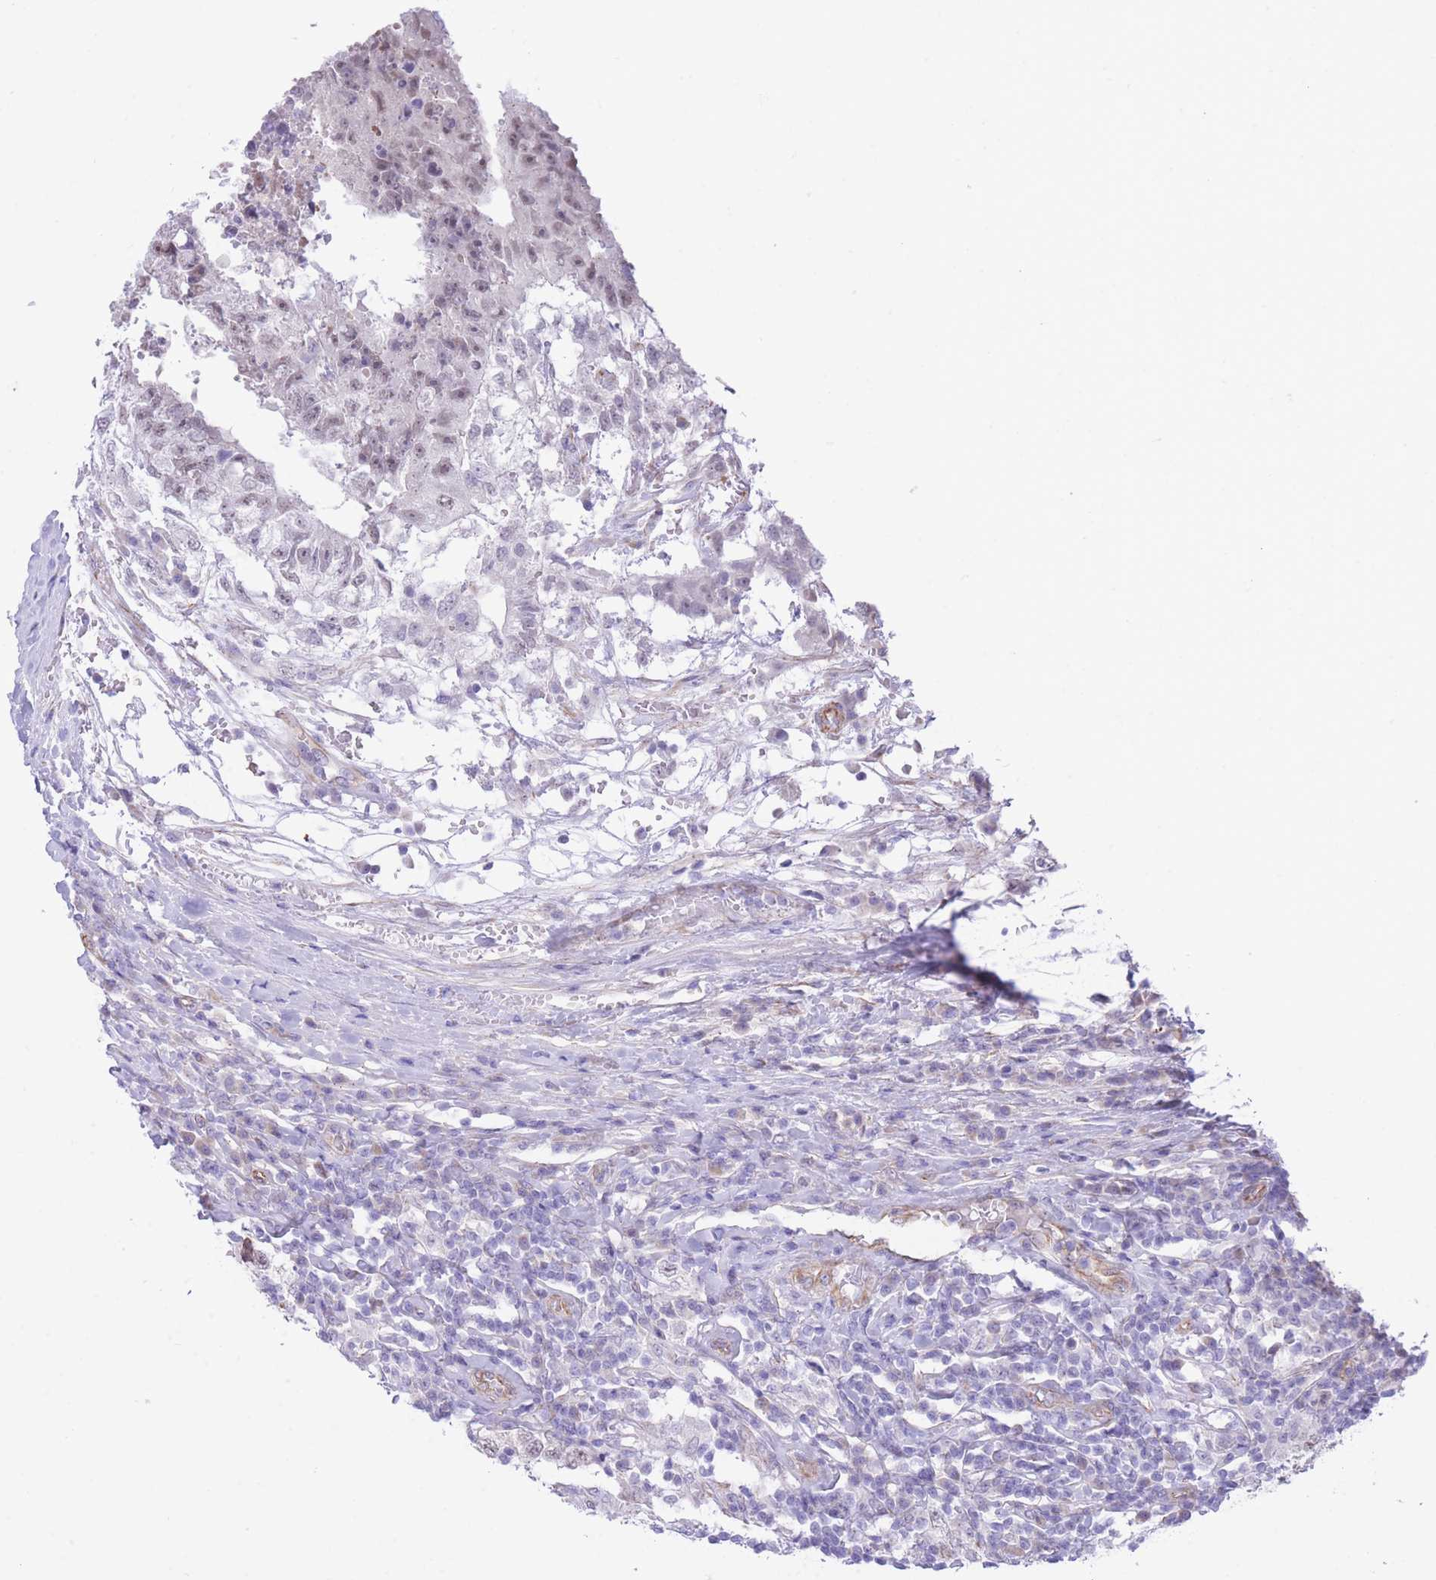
{"staining": {"intensity": "weak", "quantity": "<25%", "location": "nuclear"}, "tissue": "testis cancer", "cell_type": "Tumor cells", "image_type": "cancer", "snomed": [{"axis": "morphology", "description": "Seminoma, NOS"}, {"axis": "morphology", "description": "Carcinoma, Embryonal, NOS"}, {"axis": "topography", "description": "Testis"}], "caption": "Tumor cells show no significant positivity in testis cancer.", "gene": "PSG8", "patient": {"sex": "male", "age": 41}}